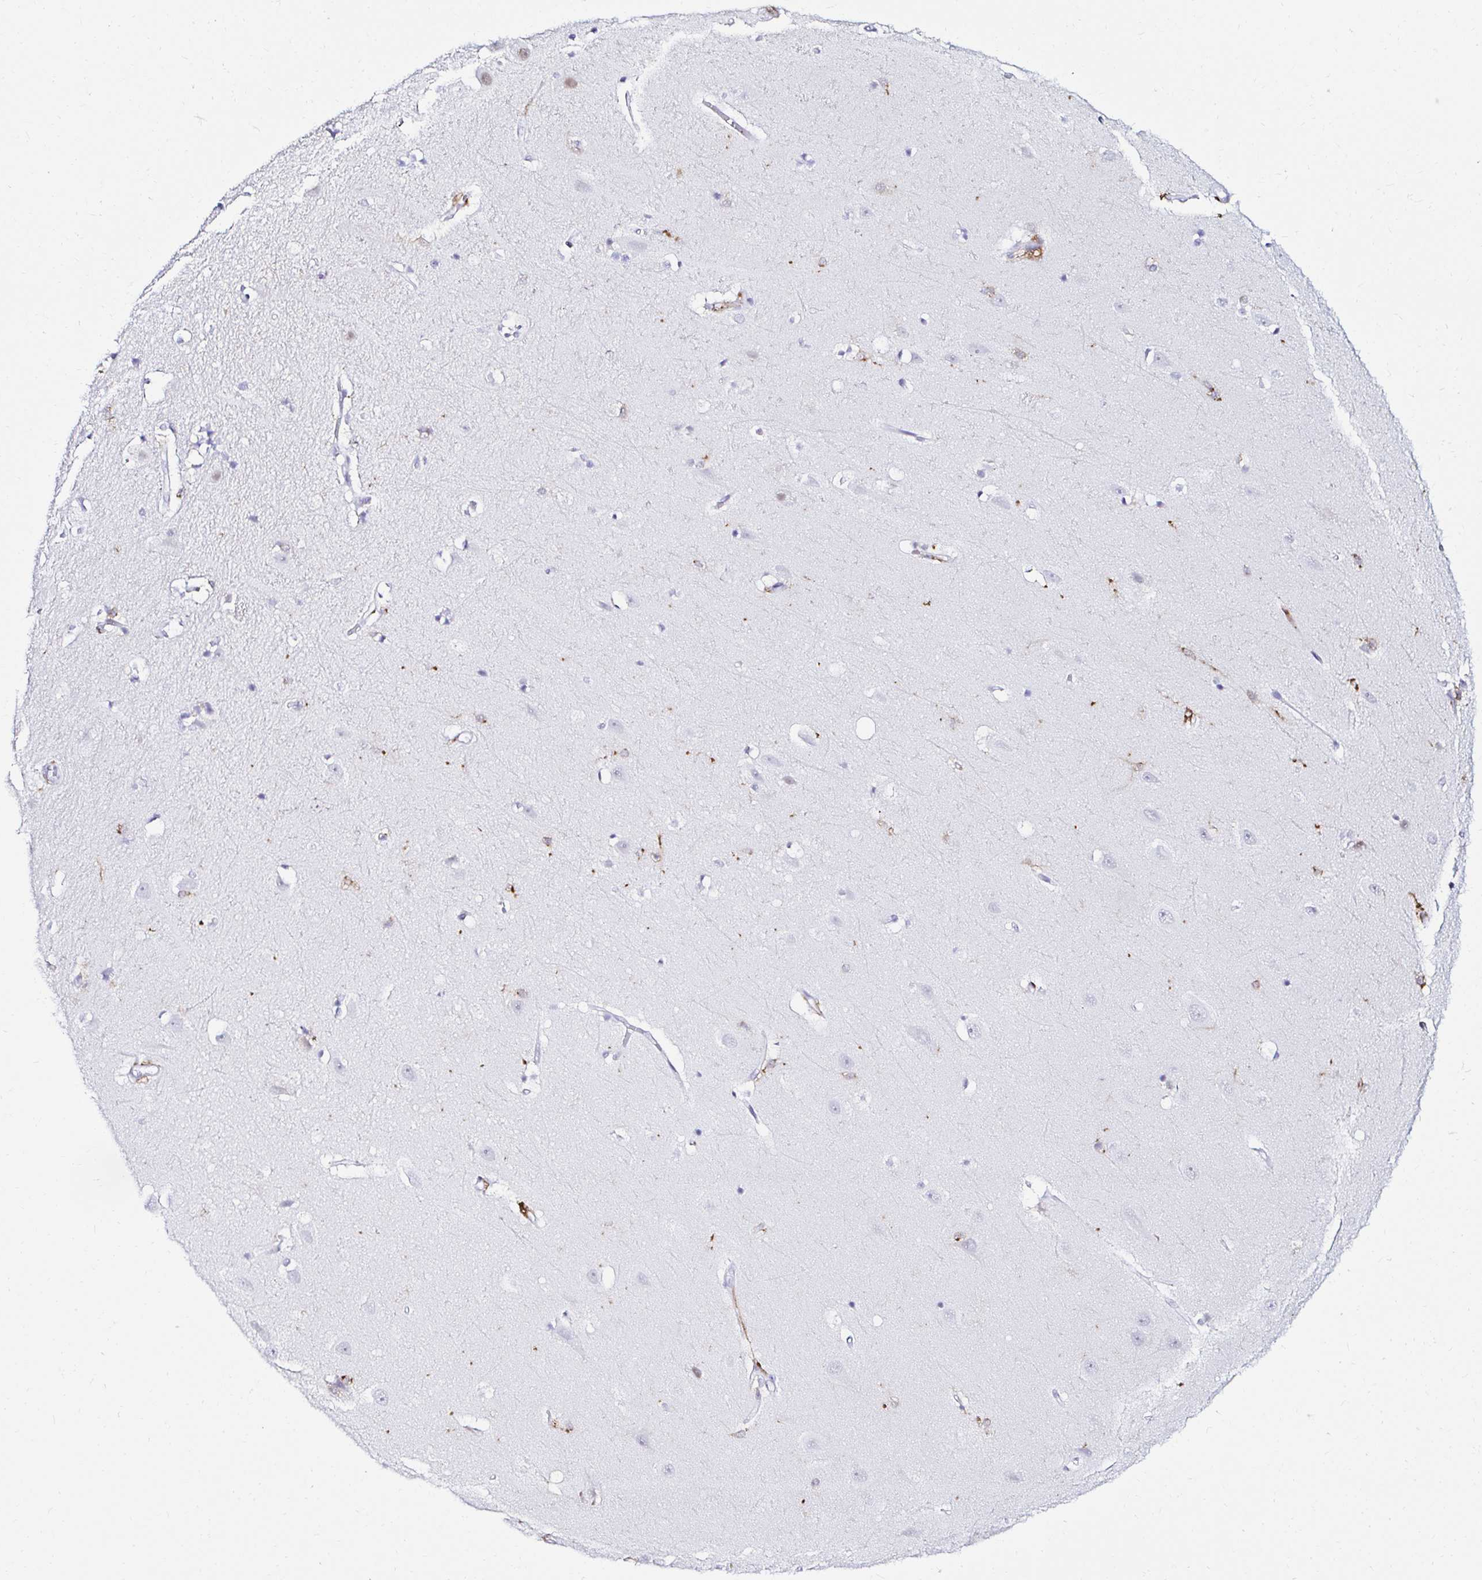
{"staining": {"intensity": "negative", "quantity": "none", "location": "none"}, "tissue": "hippocampus", "cell_type": "Glial cells", "image_type": "normal", "snomed": [{"axis": "morphology", "description": "Normal tissue, NOS"}, {"axis": "topography", "description": "Hippocampus"}], "caption": "IHC image of normal hippocampus: human hippocampus stained with DAB exhibits no significant protein positivity in glial cells. (IHC, brightfield microscopy, high magnification).", "gene": "CYBB", "patient": {"sex": "male", "age": 63}}